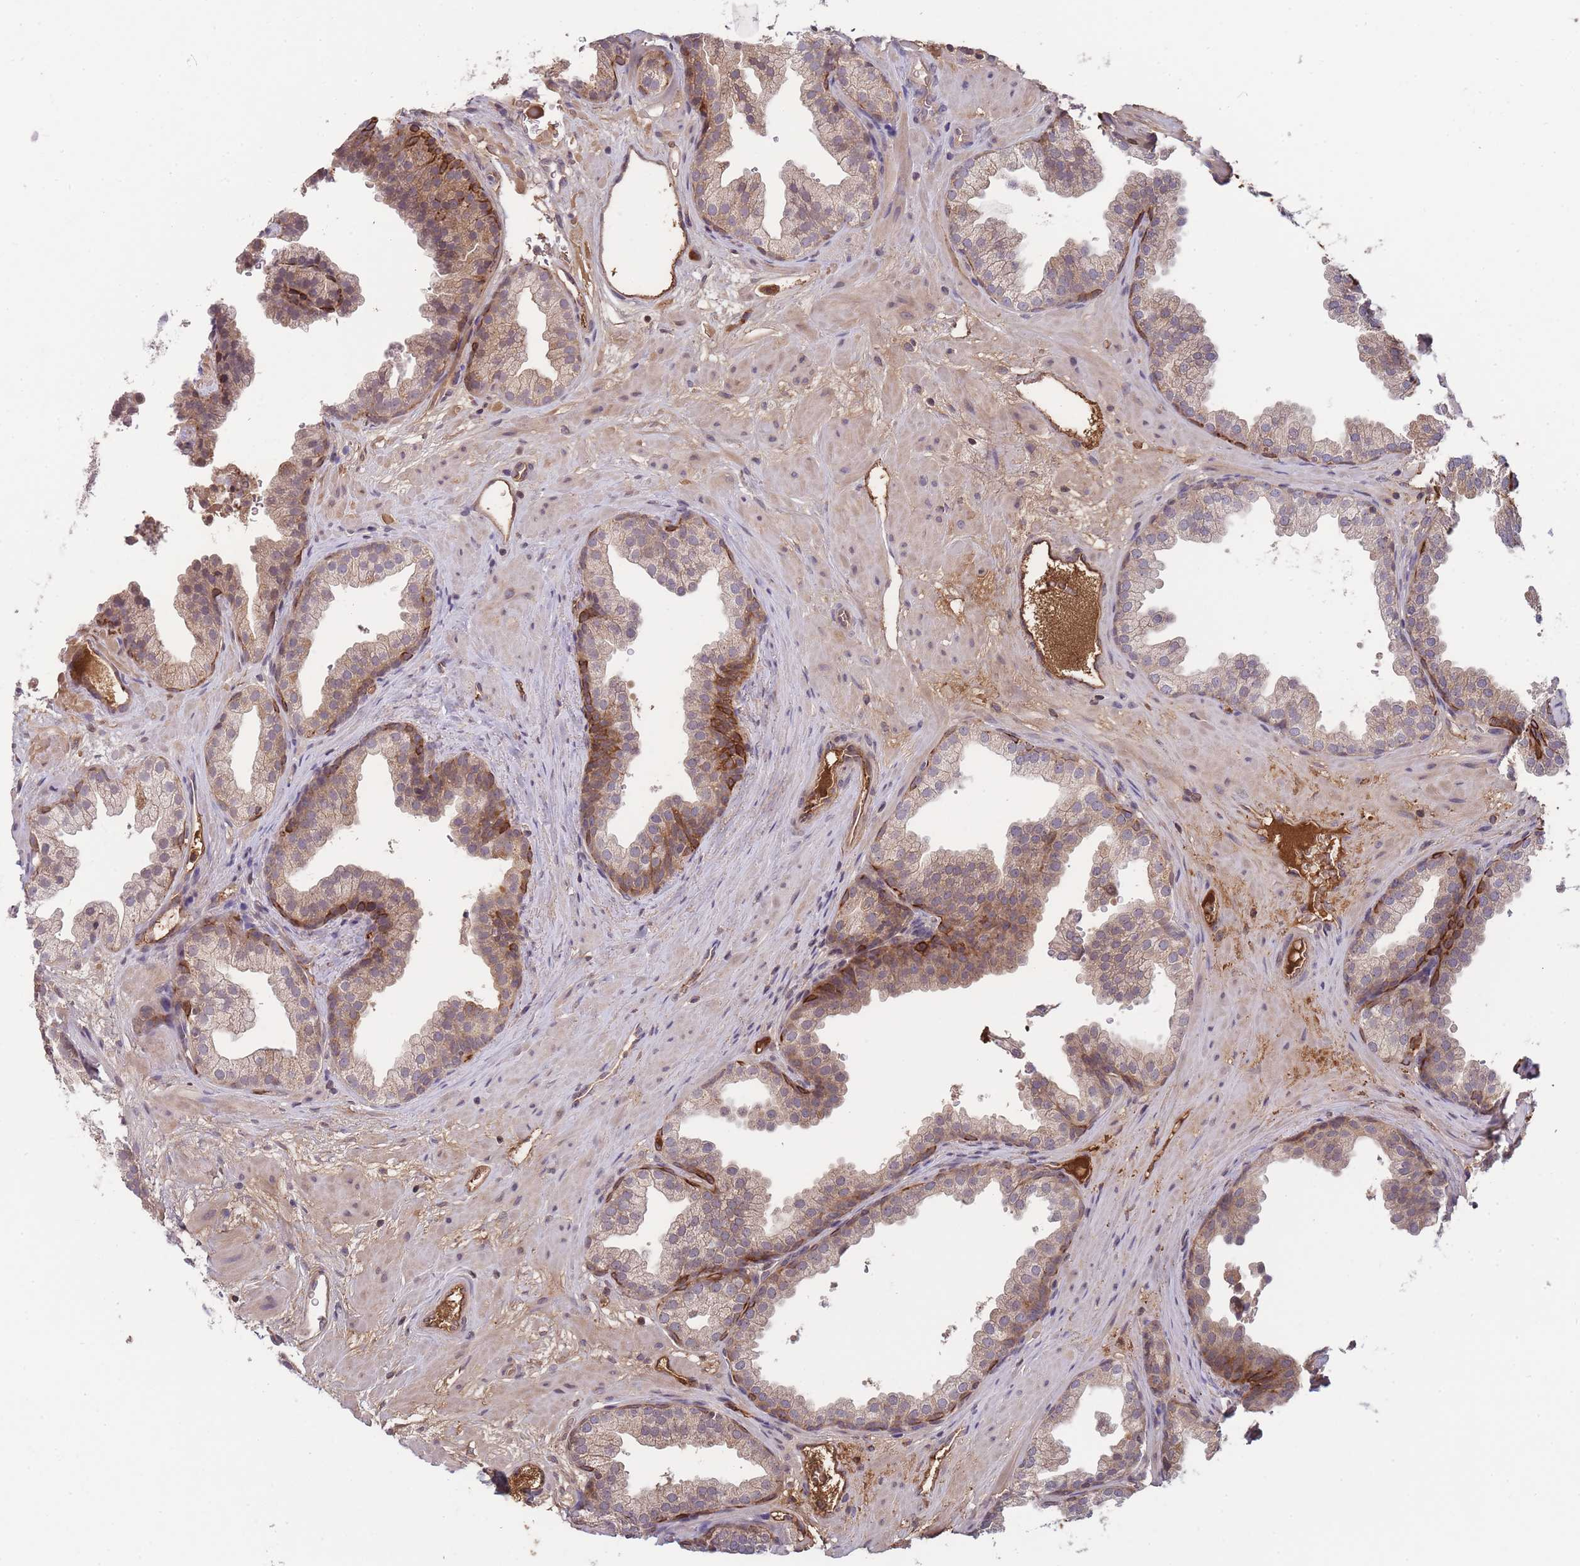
{"staining": {"intensity": "strong", "quantity": "<25%", "location": "cytoplasmic/membranous"}, "tissue": "prostate", "cell_type": "Glandular cells", "image_type": "normal", "snomed": [{"axis": "morphology", "description": "Normal tissue, NOS"}, {"axis": "topography", "description": "Prostate"}], "caption": "Strong cytoplasmic/membranous protein expression is appreciated in approximately <25% of glandular cells in prostate. (DAB = brown stain, brightfield microscopy at high magnification).", "gene": "RALGDS", "patient": {"sex": "male", "age": 37}}